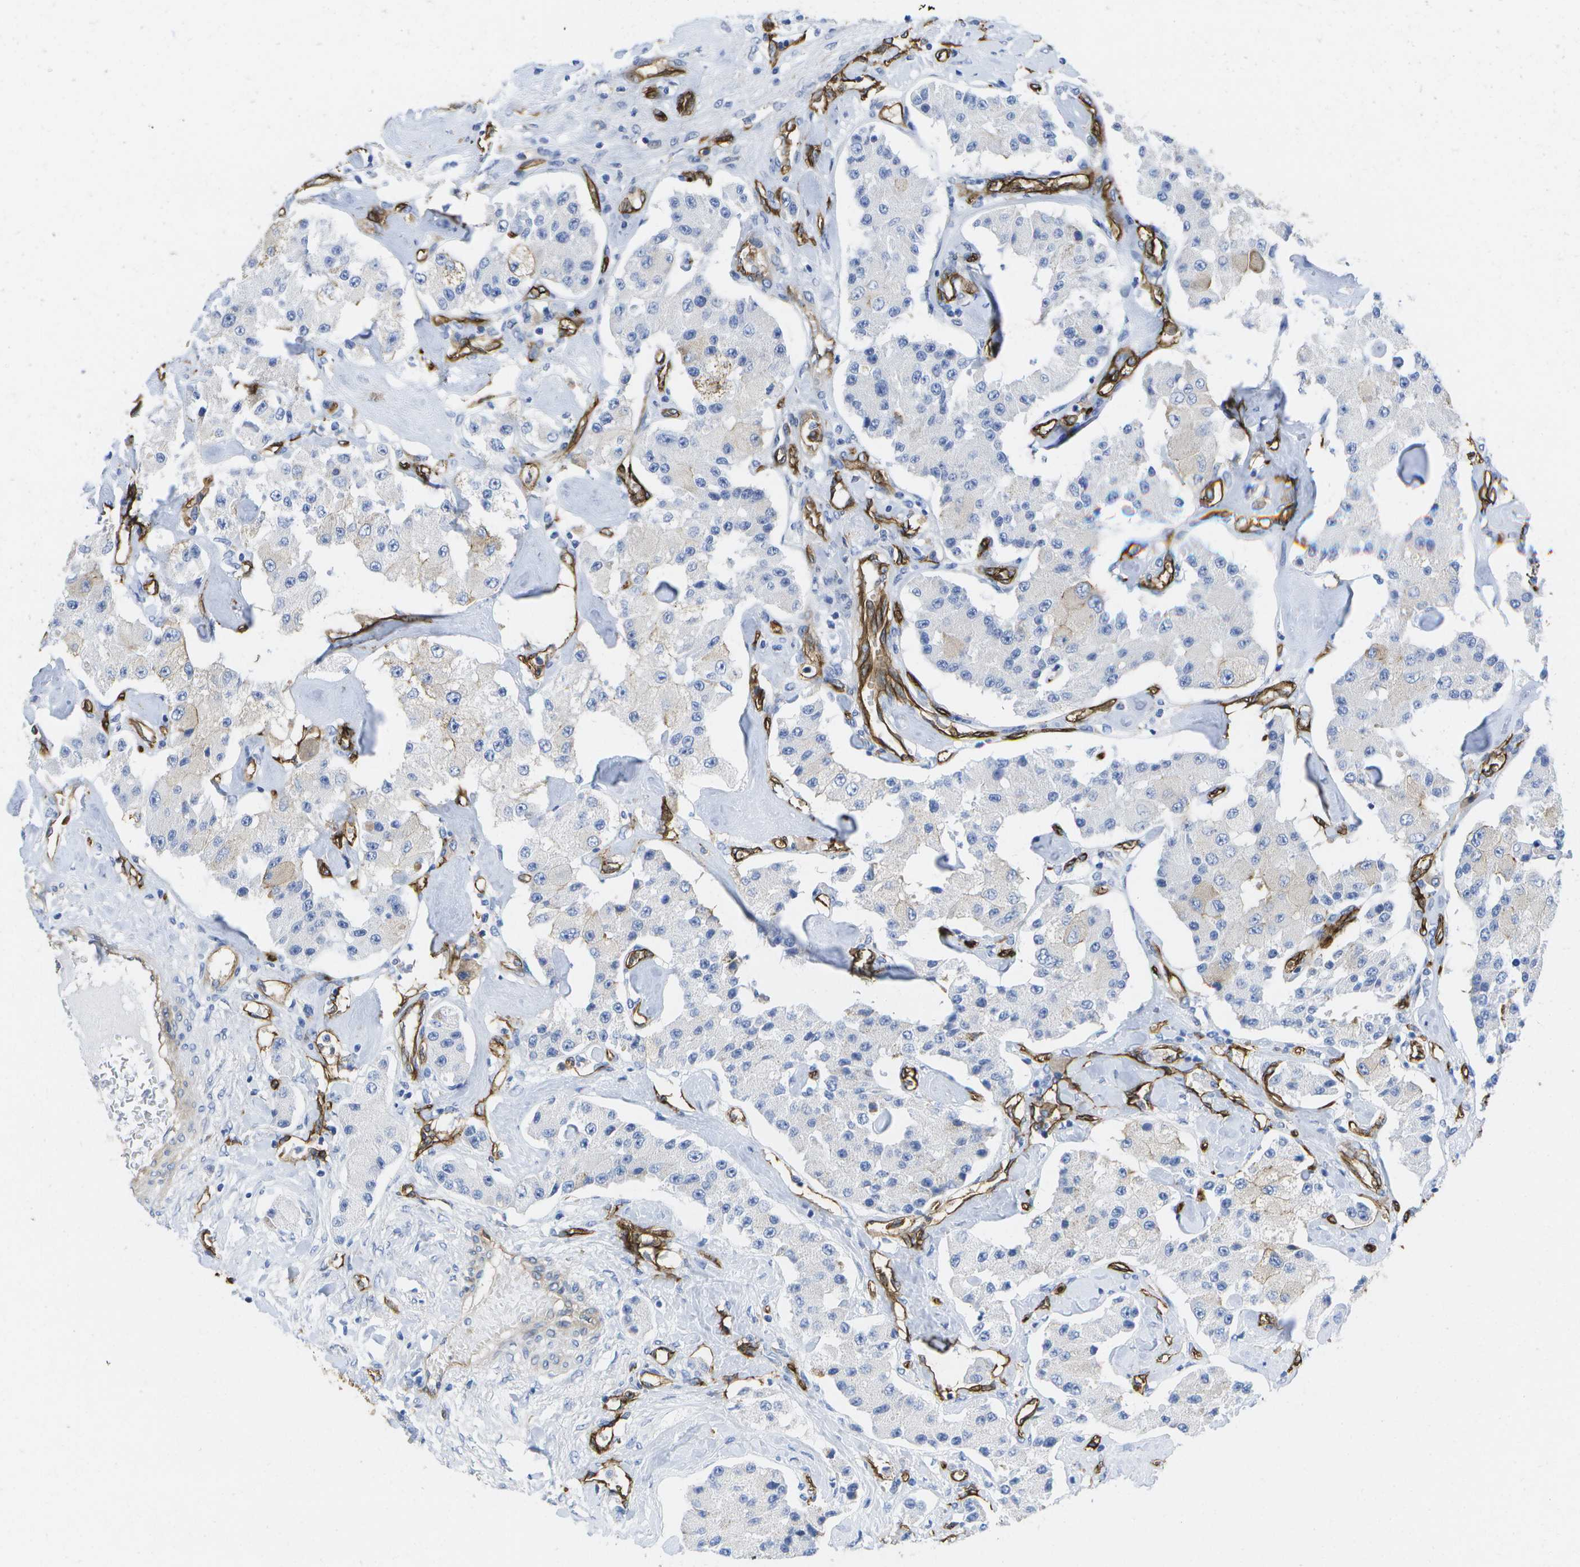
{"staining": {"intensity": "weak", "quantity": "<25%", "location": "cytoplasmic/membranous"}, "tissue": "carcinoid", "cell_type": "Tumor cells", "image_type": "cancer", "snomed": [{"axis": "morphology", "description": "Carcinoid, malignant, NOS"}, {"axis": "topography", "description": "Pancreas"}], "caption": "An immunohistochemistry photomicrograph of carcinoid is shown. There is no staining in tumor cells of carcinoid.", "gene": "DYSF", "patient": {"sex": "male", "age": 41}}